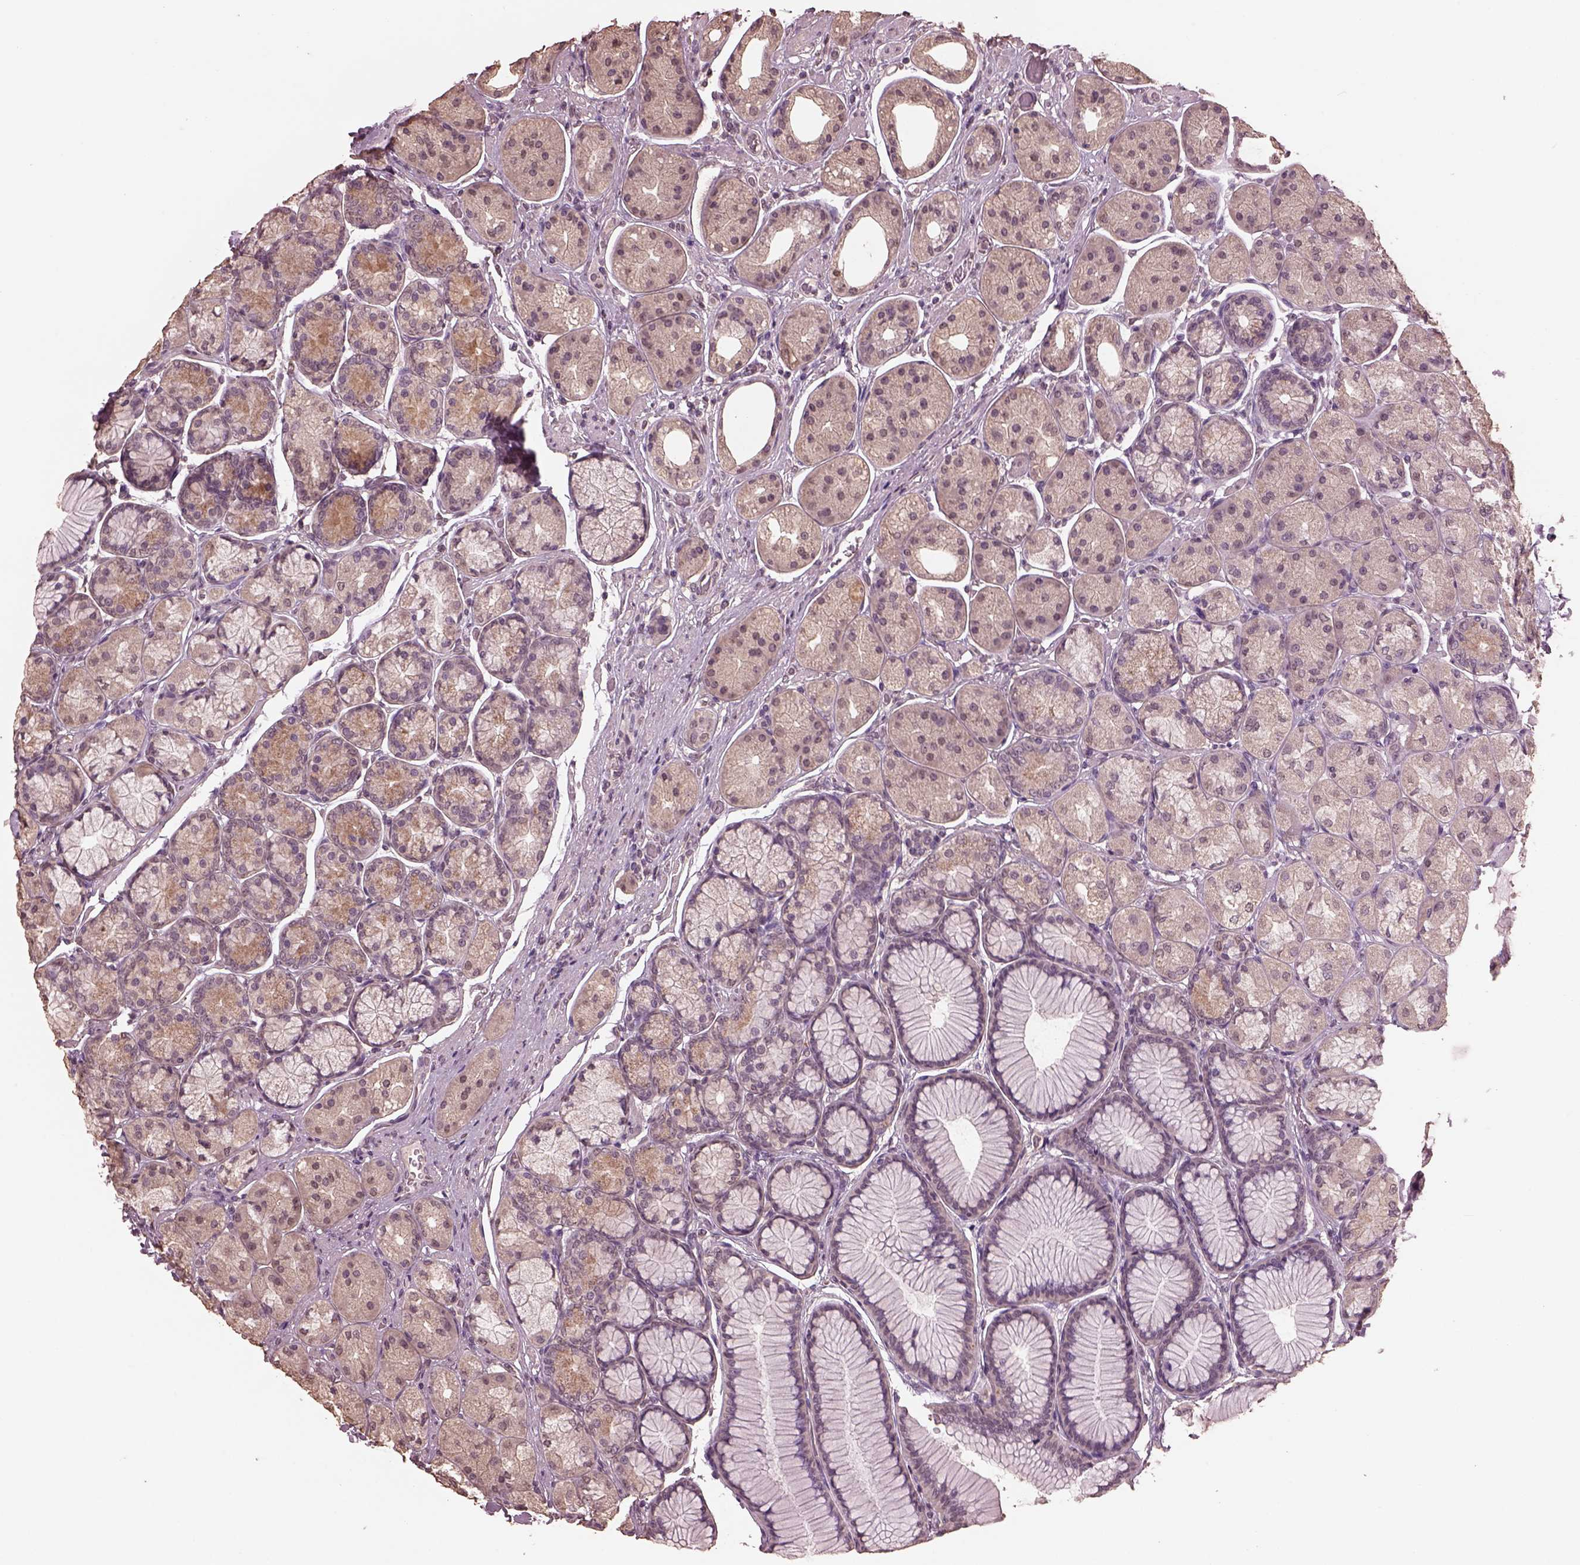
{"staining": {"intensity": "weak", "quantity": "25%-75%", "location": "cytoplasmic/membranous"}, "tissue": "stomach", "cell_type": "Glandular cells", "image_type": "normal", "snomed": [{"axis": "morphology", "description": "Normal tissue, NOS"}, {"axis": "morphology", "description": "Adenocarcinoma, NOS"}, {"axis": "morphology", "description": "Adenocarcinoma, High grade"}, {"axis": "topography", "description": "Stomach, upper"}, {"axis": "topography", "description": "Stomach"}], "caption": "Stomach stained with a brown dye reveals weak cytoplasmic/membranous positive positivity in approximately 25%-75% of glandular cells.", "gene": "CPT1C", "patient": {"sex": "female", "age": 65}}